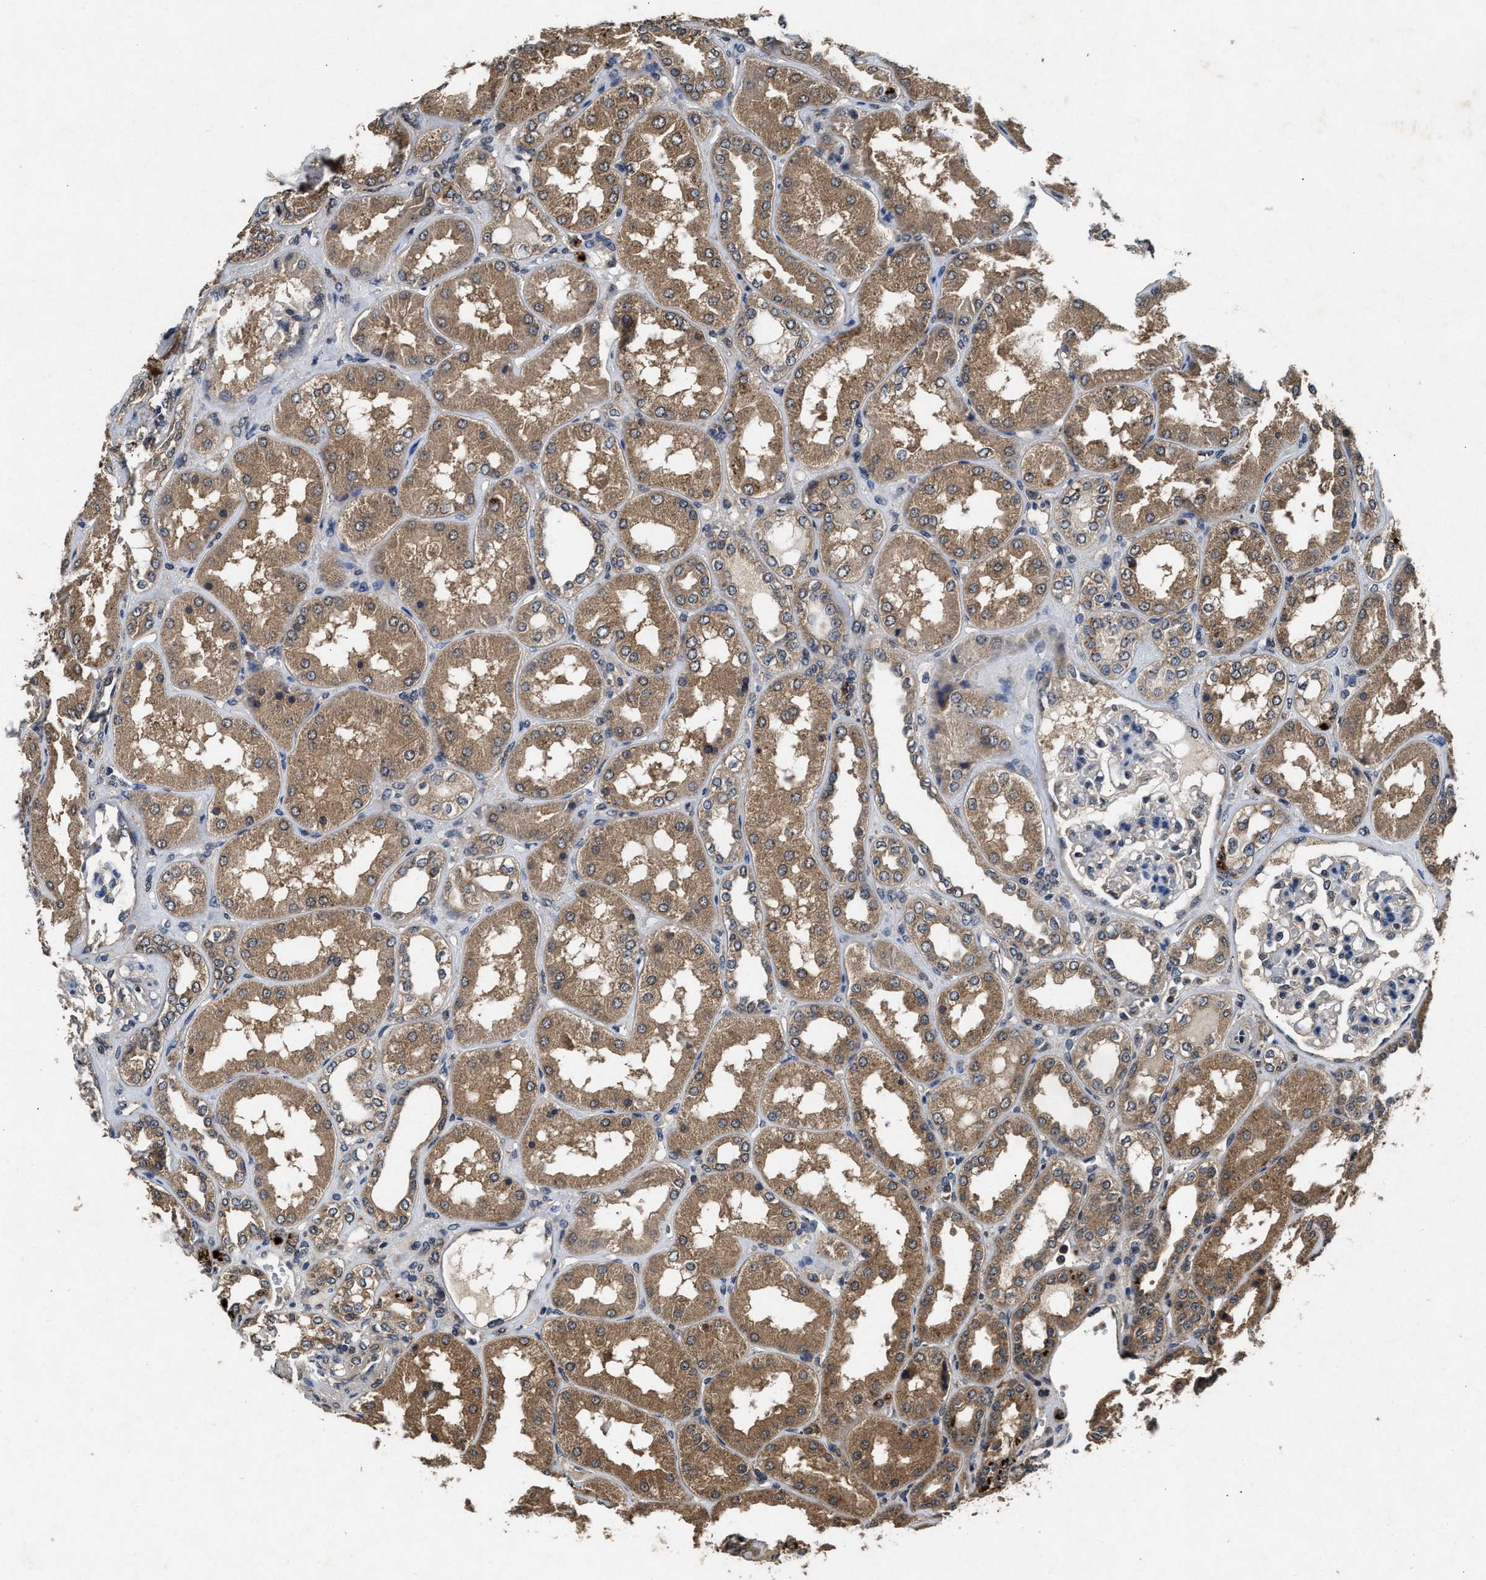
{"staining": {"intensity": "weak", "quantity": "<25%", "location": "cytoplasmic/membranous"}, "tissue": "kidney", "cell_type": "Cells in glomeruli", "image_type": "normal", "snomed": [{"axis": "morphology", "description": "Normal tissue, NOS"}, {"axis": "topography", "description": "Kidney"}], "caption": "High magnification brightfield microscopy of unremarkable kidney stained with DAB (3,3'-diaminobenzidine) (brown) and counterstained with hematoxylin (blue): cells in glomeruli show no significant positivity. (DAB (3,3'-diaminobenzidine) IHC, high magnification).", "gene": "PDAP1", "patient": {"sex": "female", "age": 56}}